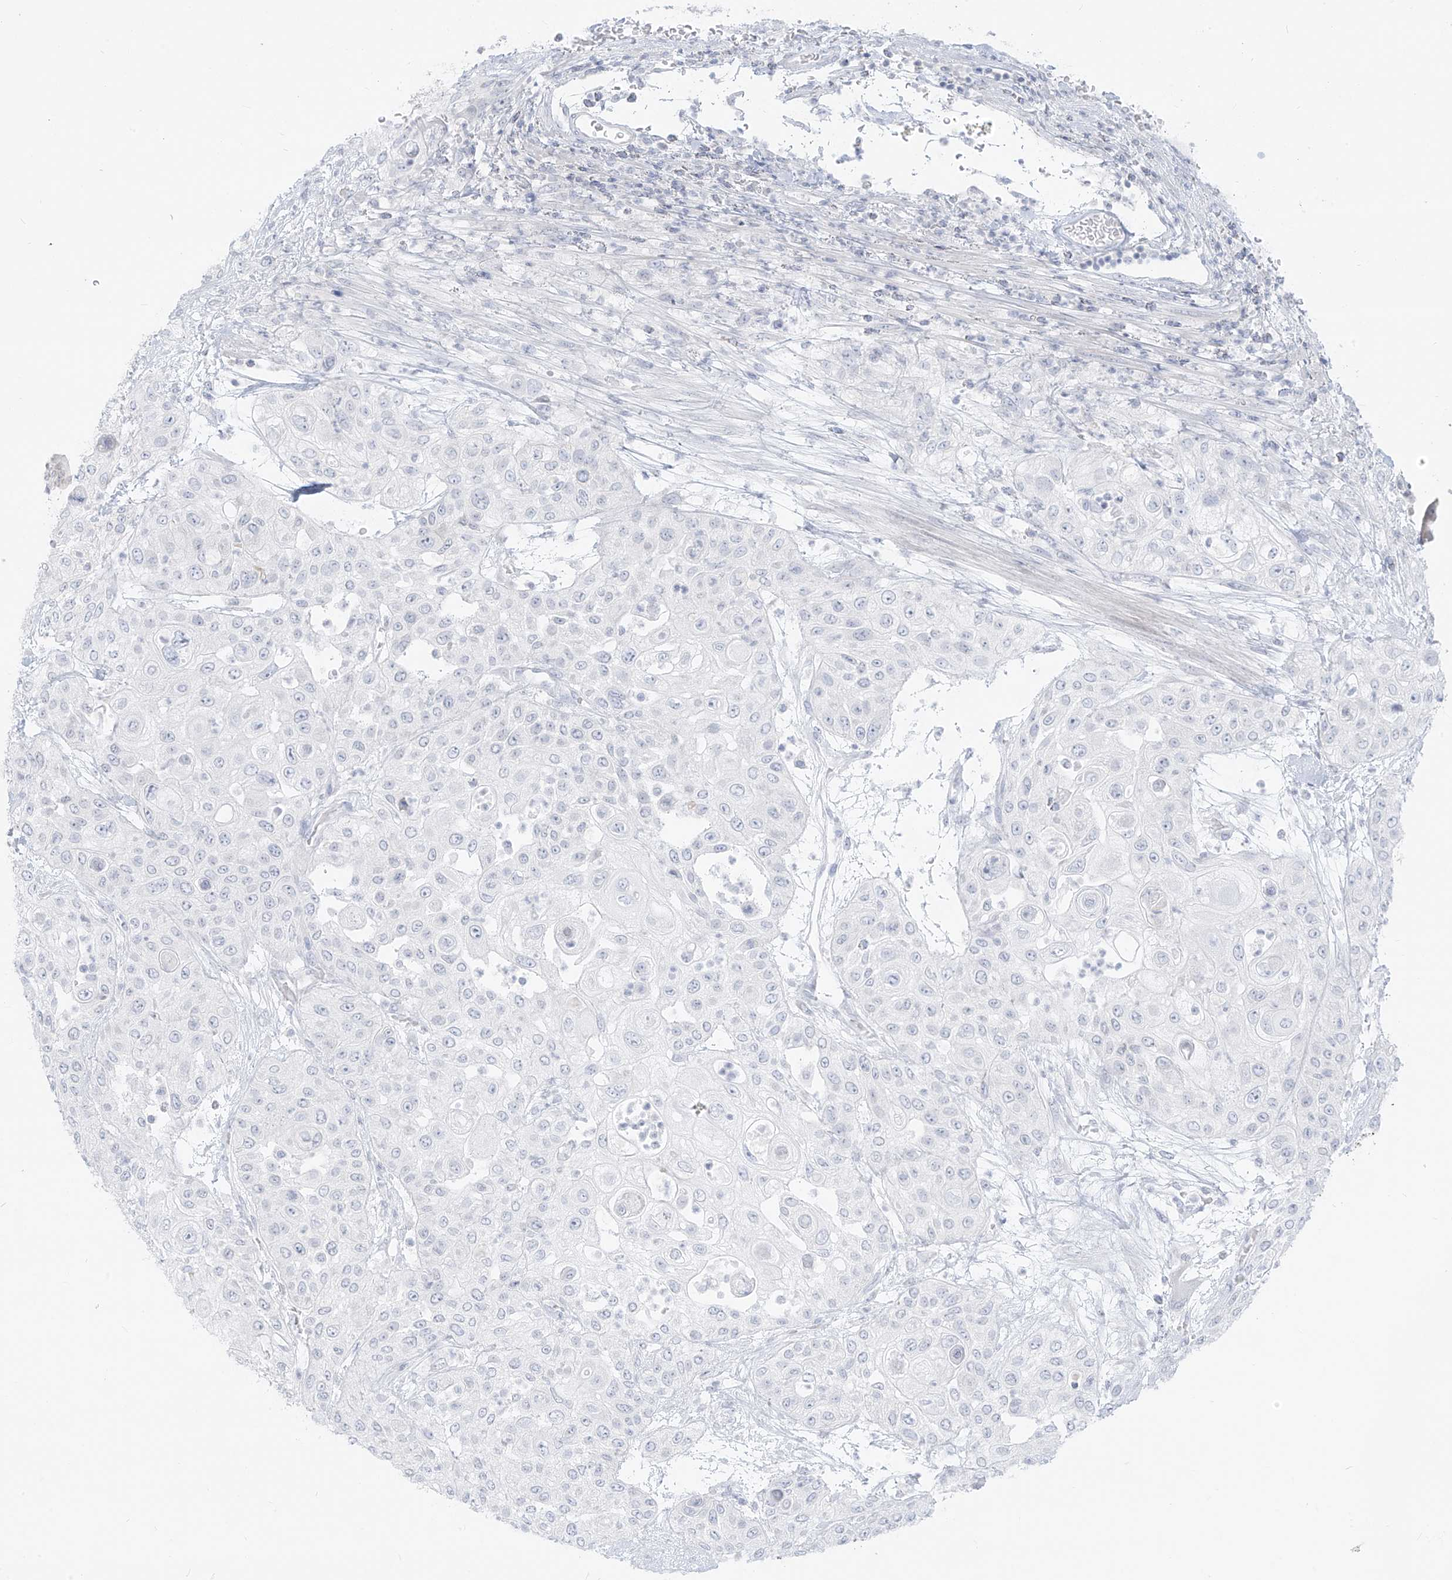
{"staining": {"intensity": "negative", "quantity": "none", "location": "none"}, "tissue": "urothelial cancer", "cell_type": "Tumor cells", "image_type": "cancer", "snomed": [{"axis": "morphology", "description": "Urothelial carcinoma, High grade"}, {"axis": "topography", "description": "Urinary bladder"}], "caption": "Human urothelial carcinoma (high-grade) stained for a protein using immunohistochemistry displays no positivity in tumor cells.", "gene": "OSBPL7", "patient": {"sex": "female", "age": 79}}